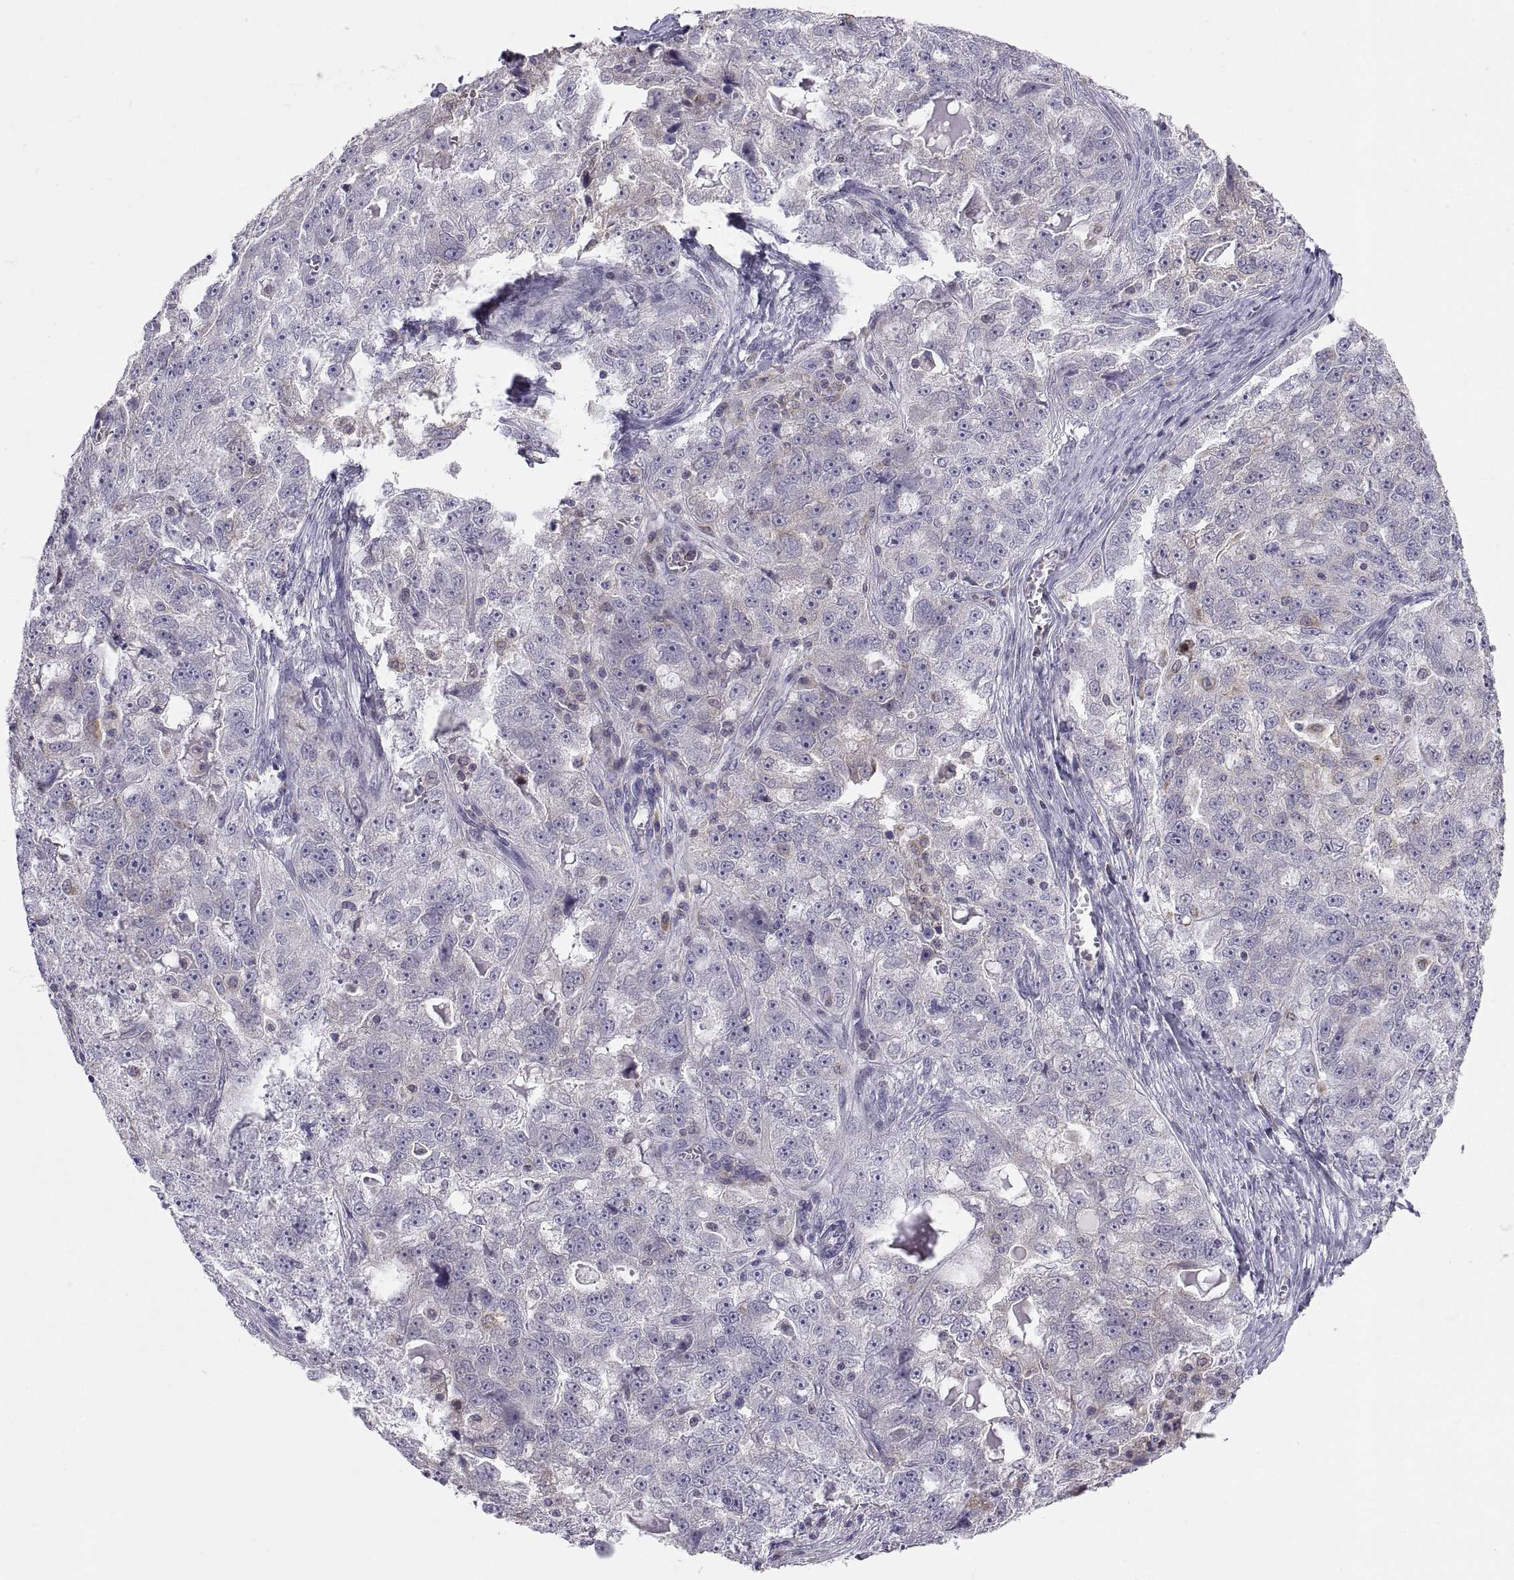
{"staining": {"intensity": "negative", "quantity": "none", "location": "none"}, "tissue": "ovarian cancer", "cell_type": "Tumor cells", "image_type": "cancer", "snomed": [{"axis": "morphology", "description": "Cystadenocarcinoma, serous, NOS"}, {"axis": "topography", "description": "Ovary"}], "caption": "Ovarian serous cystadenocarcinoma was stained to show a protein in brown. There is no significant positivity in tumor cells.", "gene": "ERO1A", "patient": {"sex": "female", "age": 51}}